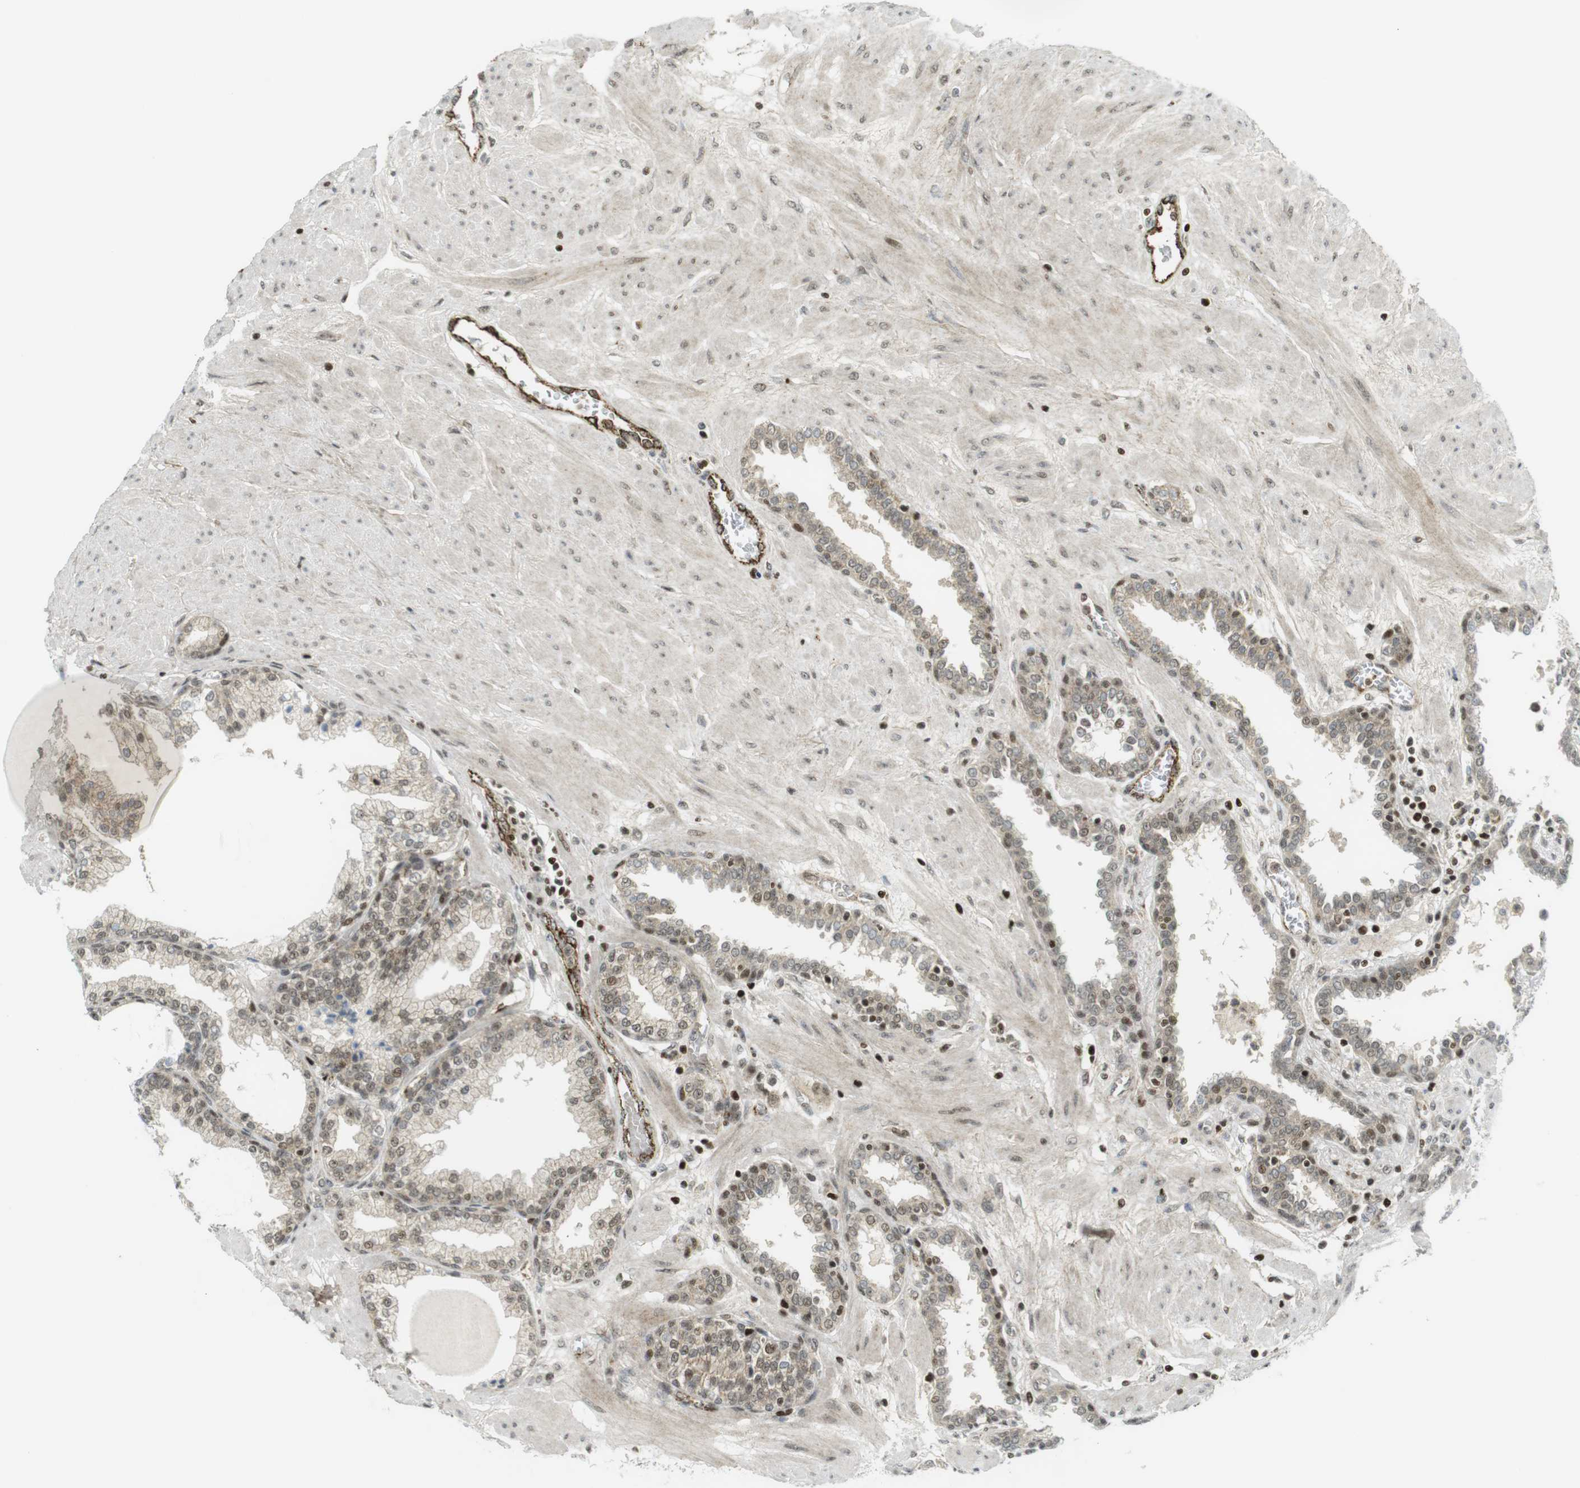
{"staining": {"intensity": "weak", "quantity": ">75%", "location": "cytoplasmic/membranous,nuclear"}, "tissue": "prostate", "cell_type": "Glandular cells", "image_type": "normal", "snomed": [{"axis": "morphology", "description": "Normal tissue, NOS"}, {"axis": "topography", "description": "Prostate"}], "caption": "Weak cytoplasmic/membranous,nuclear expression is appreciated in about >75% of glandular cells in normal prostate.", "gene": "PPP1R13B", "patient": {"sex": "male", "age": 51}}